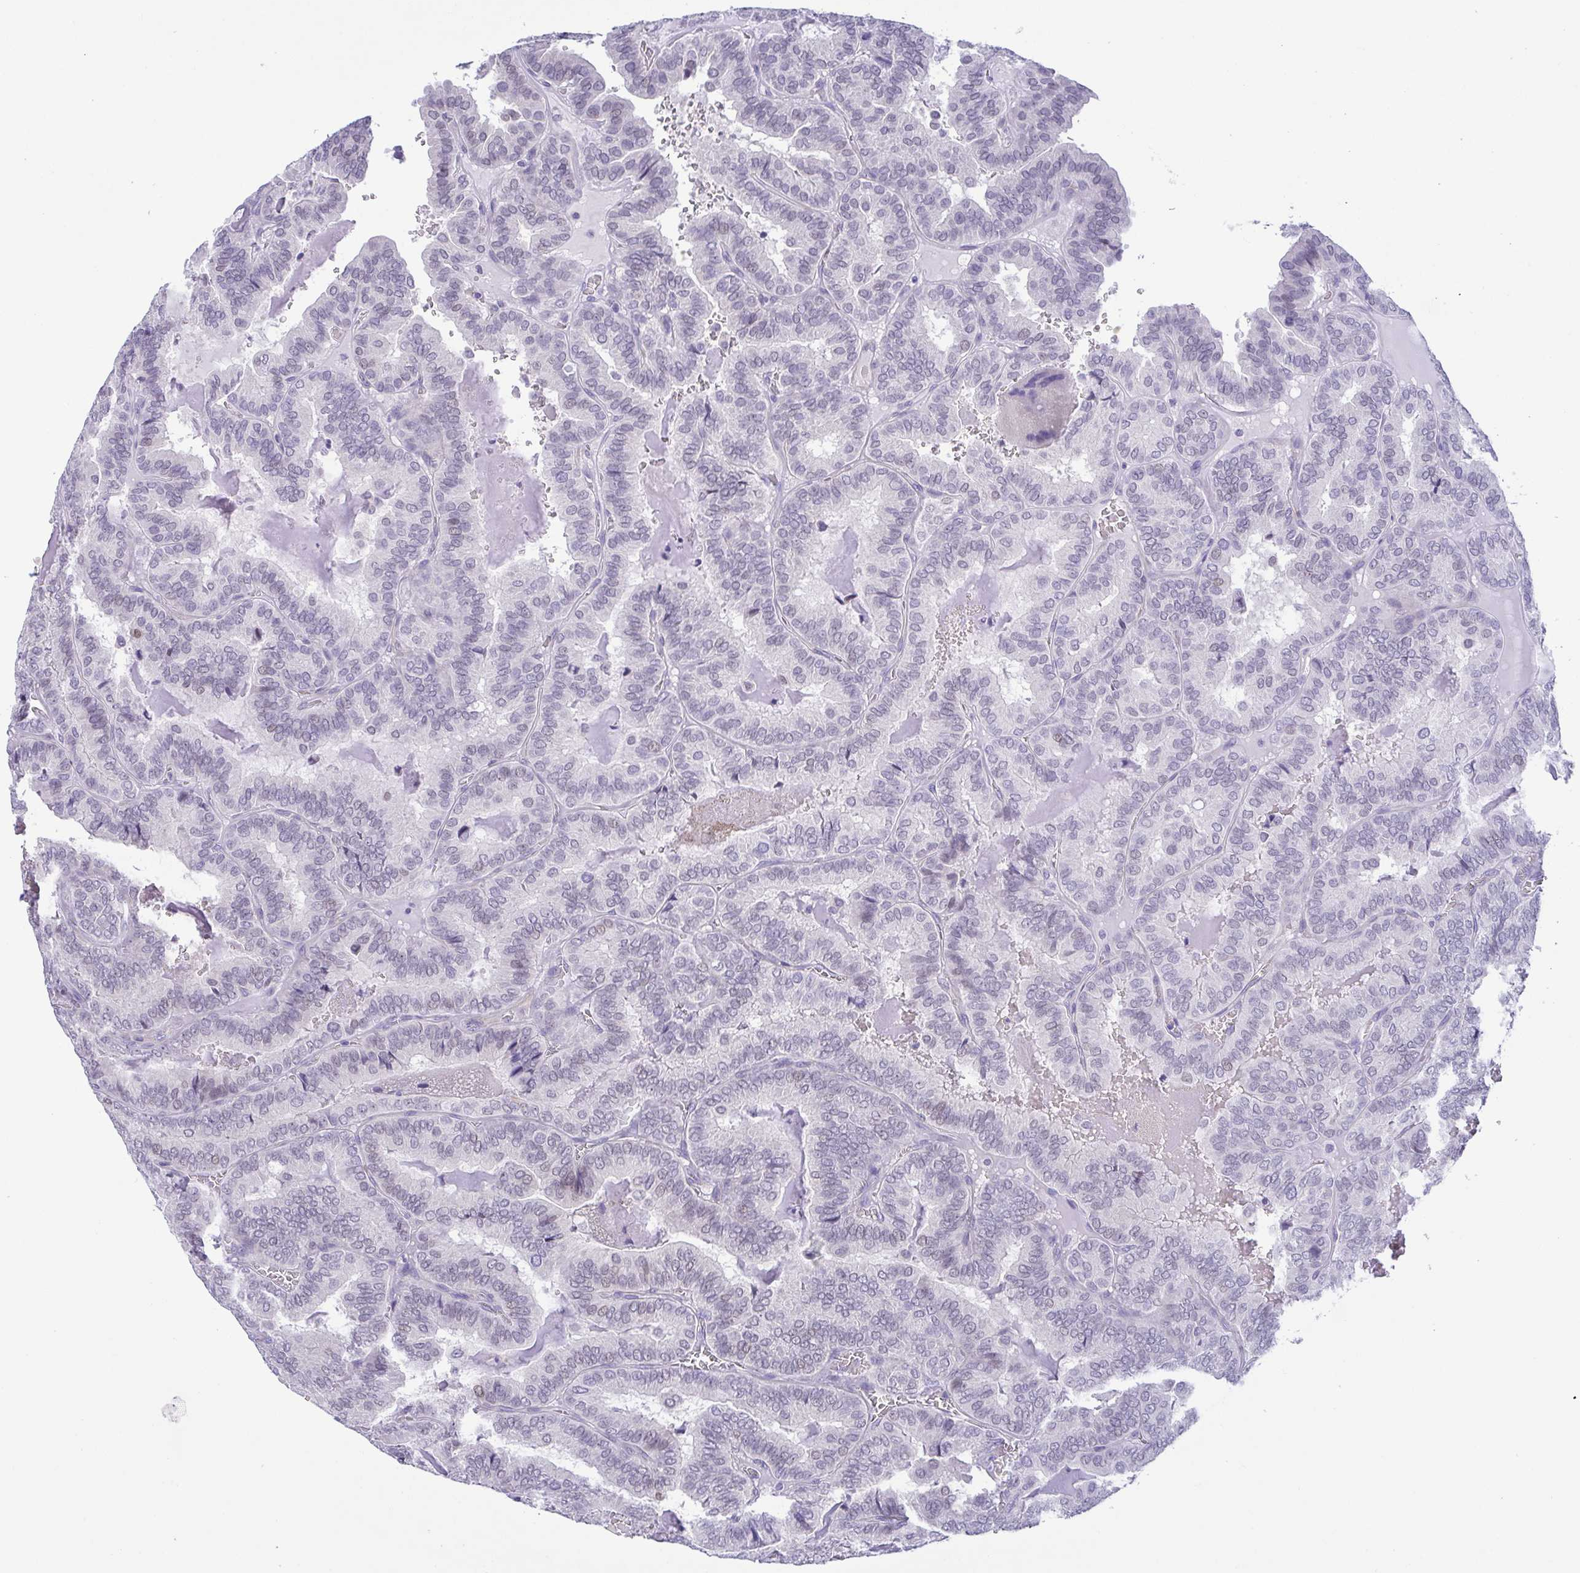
{"staining": {"intensity": "negative", "quantity": "none", "location": "none"}, "tissue": "thyroid cancer", "cell_type": "Tumor cells", "image_type": "cancer", "snomed": [{"axis": "morphology", "description": "Papillary adenocarcinoma, NOS"}, {"axis": "topography", "description": "Thyroid gland"}], "caption": "Tumor cells are negative for brown protein staining in thyroid cancer (papillary adenocarcinoma).", "gene": "MYL7", "patient": {"sex": "female", "age": 75}}